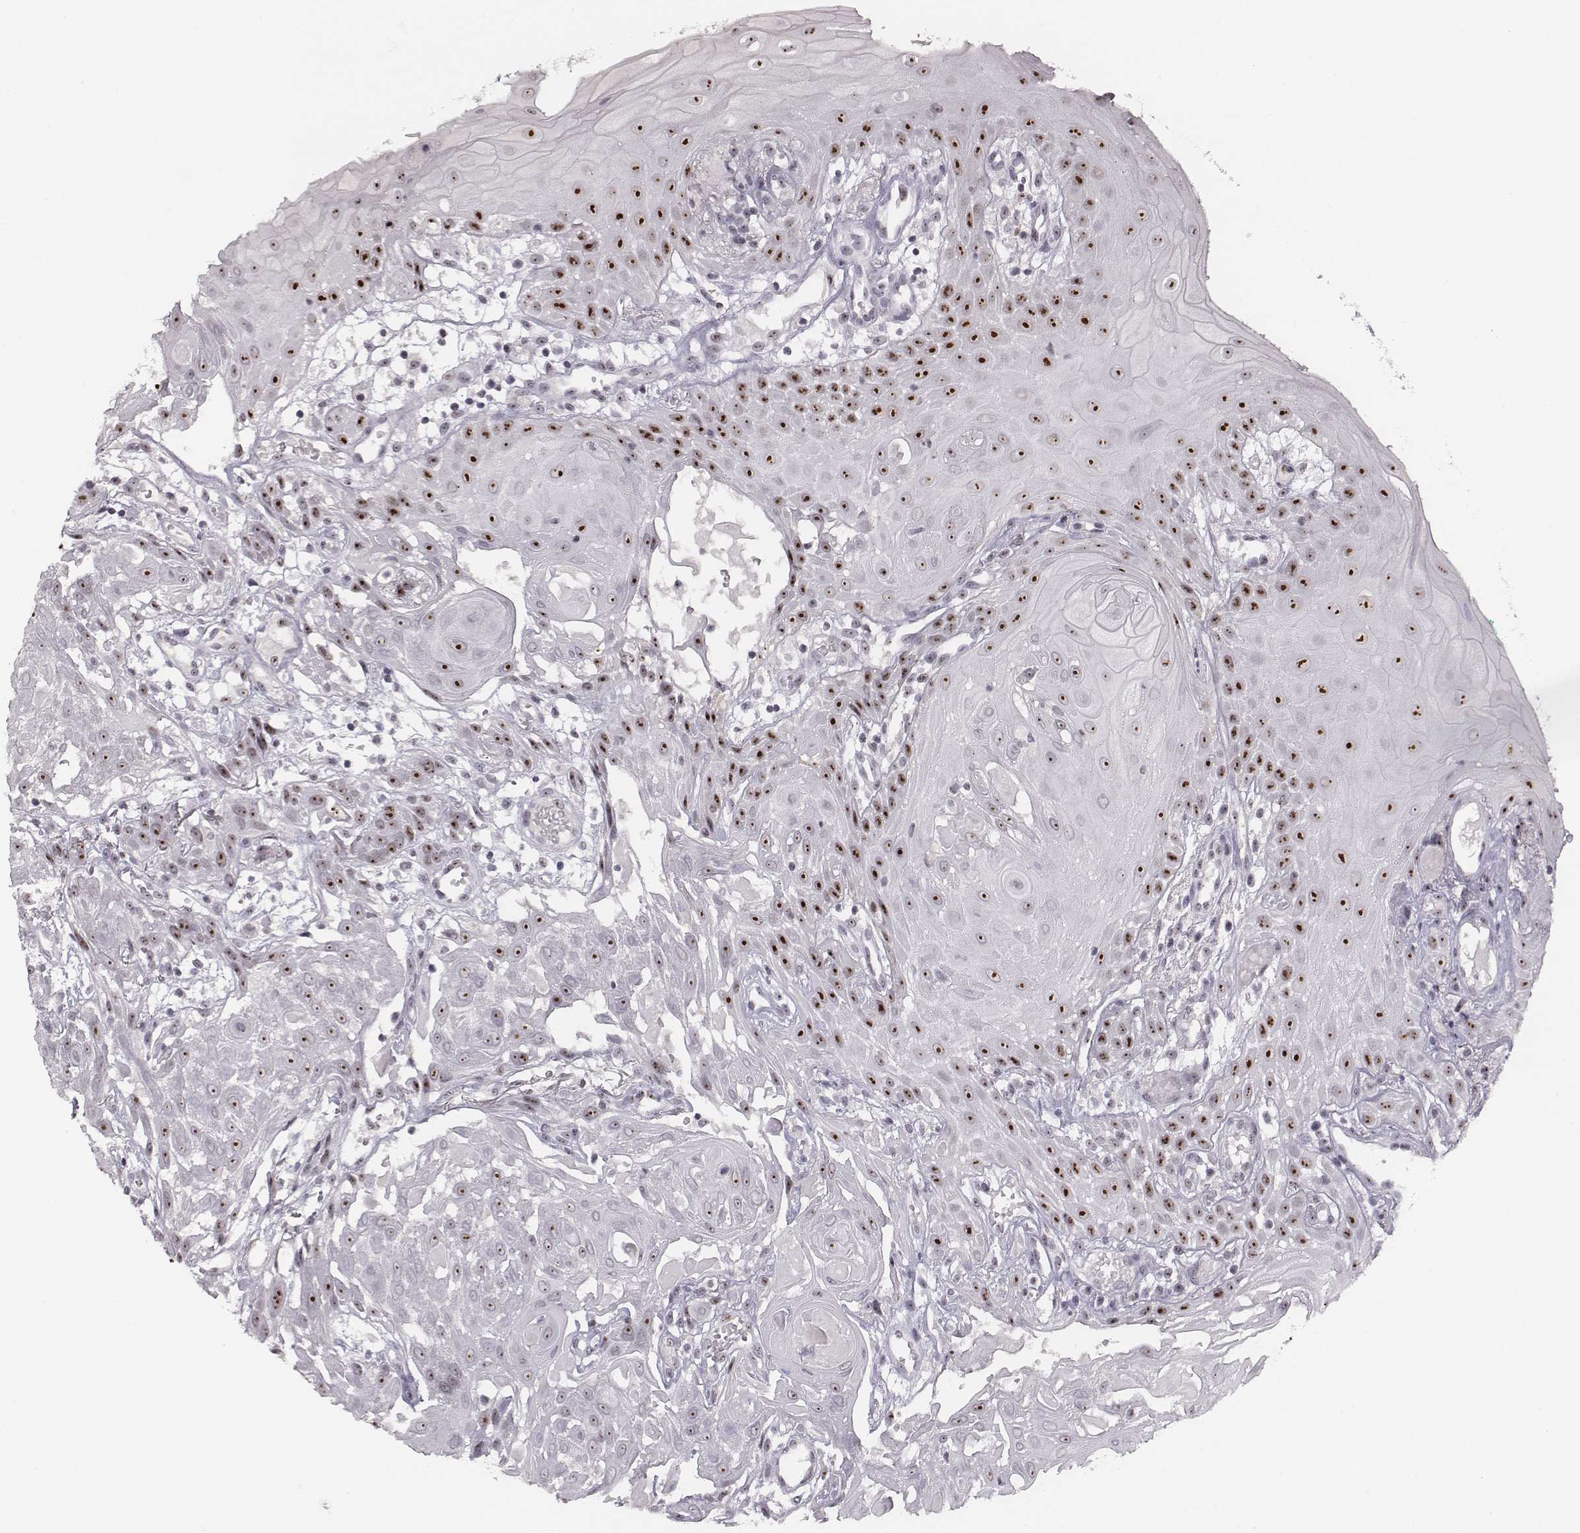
{"staining": {"intensity": "strong", "quantity": ">75%", "location": "nuclear"}, "tissue": "head and neck cancer", "cell_type": "Tumor cells", "image_type": "cancer", "snomed": [{"axis": "morphology", "description": "Normal tissue, NOS"}, {"axis": "morphology", "description": "Squamous cell carcinoma, NOS"}, {"axis": "topography", "description": "Oral tissue"}, {"axis": "topography", "description": "Salivary gland"}, {"axis": "topography", "description": "Head-Neck"}], "caption": "Immunohistochemistry of head and neck cancer (squamous cell carcinoma) displays high levels of strong nuclear staining in approximately >75% of tumor cells.", "gene": "NIFK", "patient": {"sex": "female", "age": 62}}